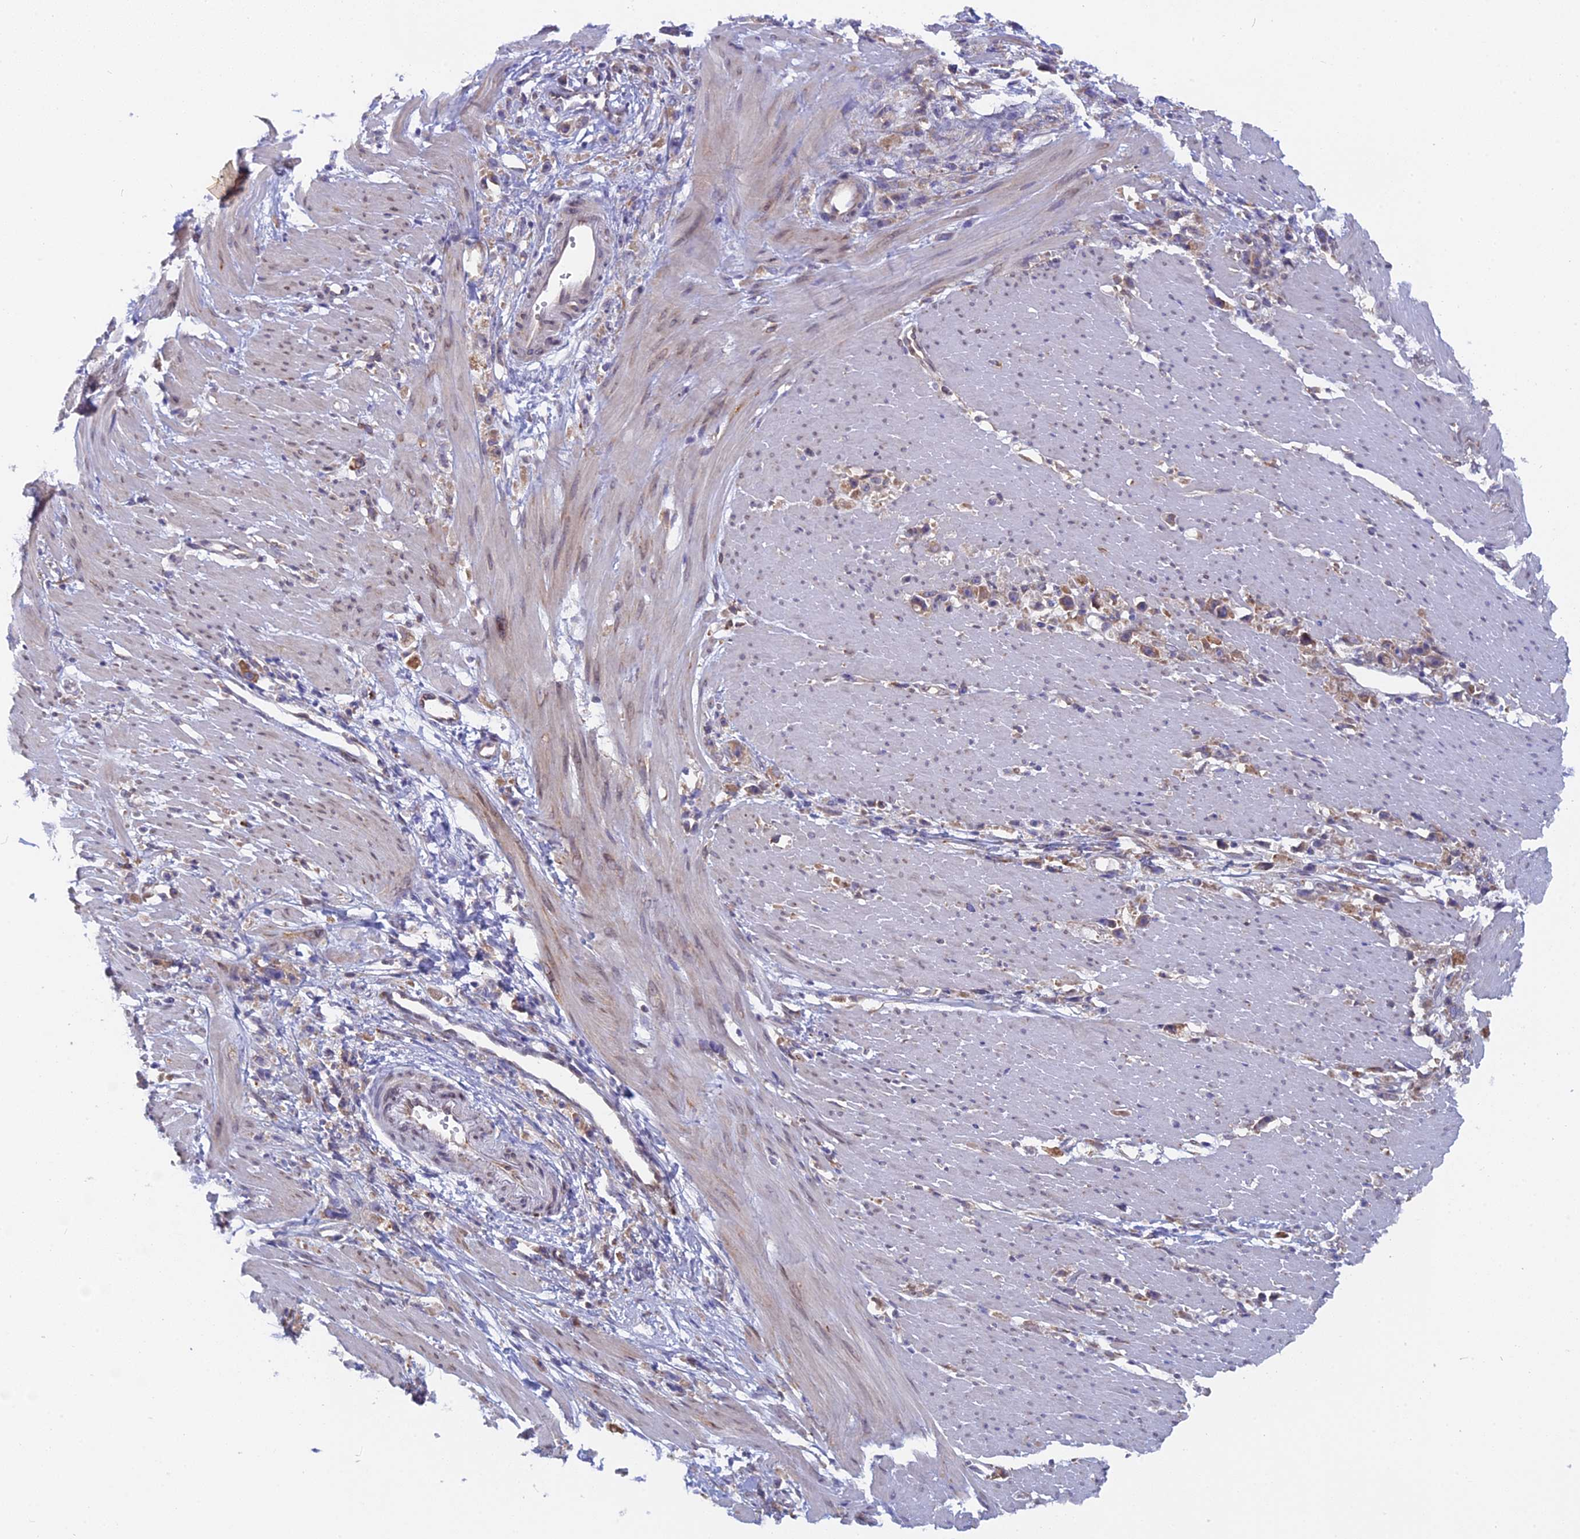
{"staining": {"intensity": "moderate", "quantity": "25%-75%", "location": "cytoplasmic/membranous"}, "tissue": "stomach cancer", "cell_type": "Tumor cells", "image_type": "cancer", "snomed": [{"axis": "morphology", "description": "Adenocarcinoma, NOS"}, {"axis": "topography", "description": "Stomach"}], "caption": "Adenocarcinoma (stomach) stained with a protein marker demonstrates moderate staining in tumor cells.", "gene": "TLCD1", "patient": {"sex": "female", "age": 59}}